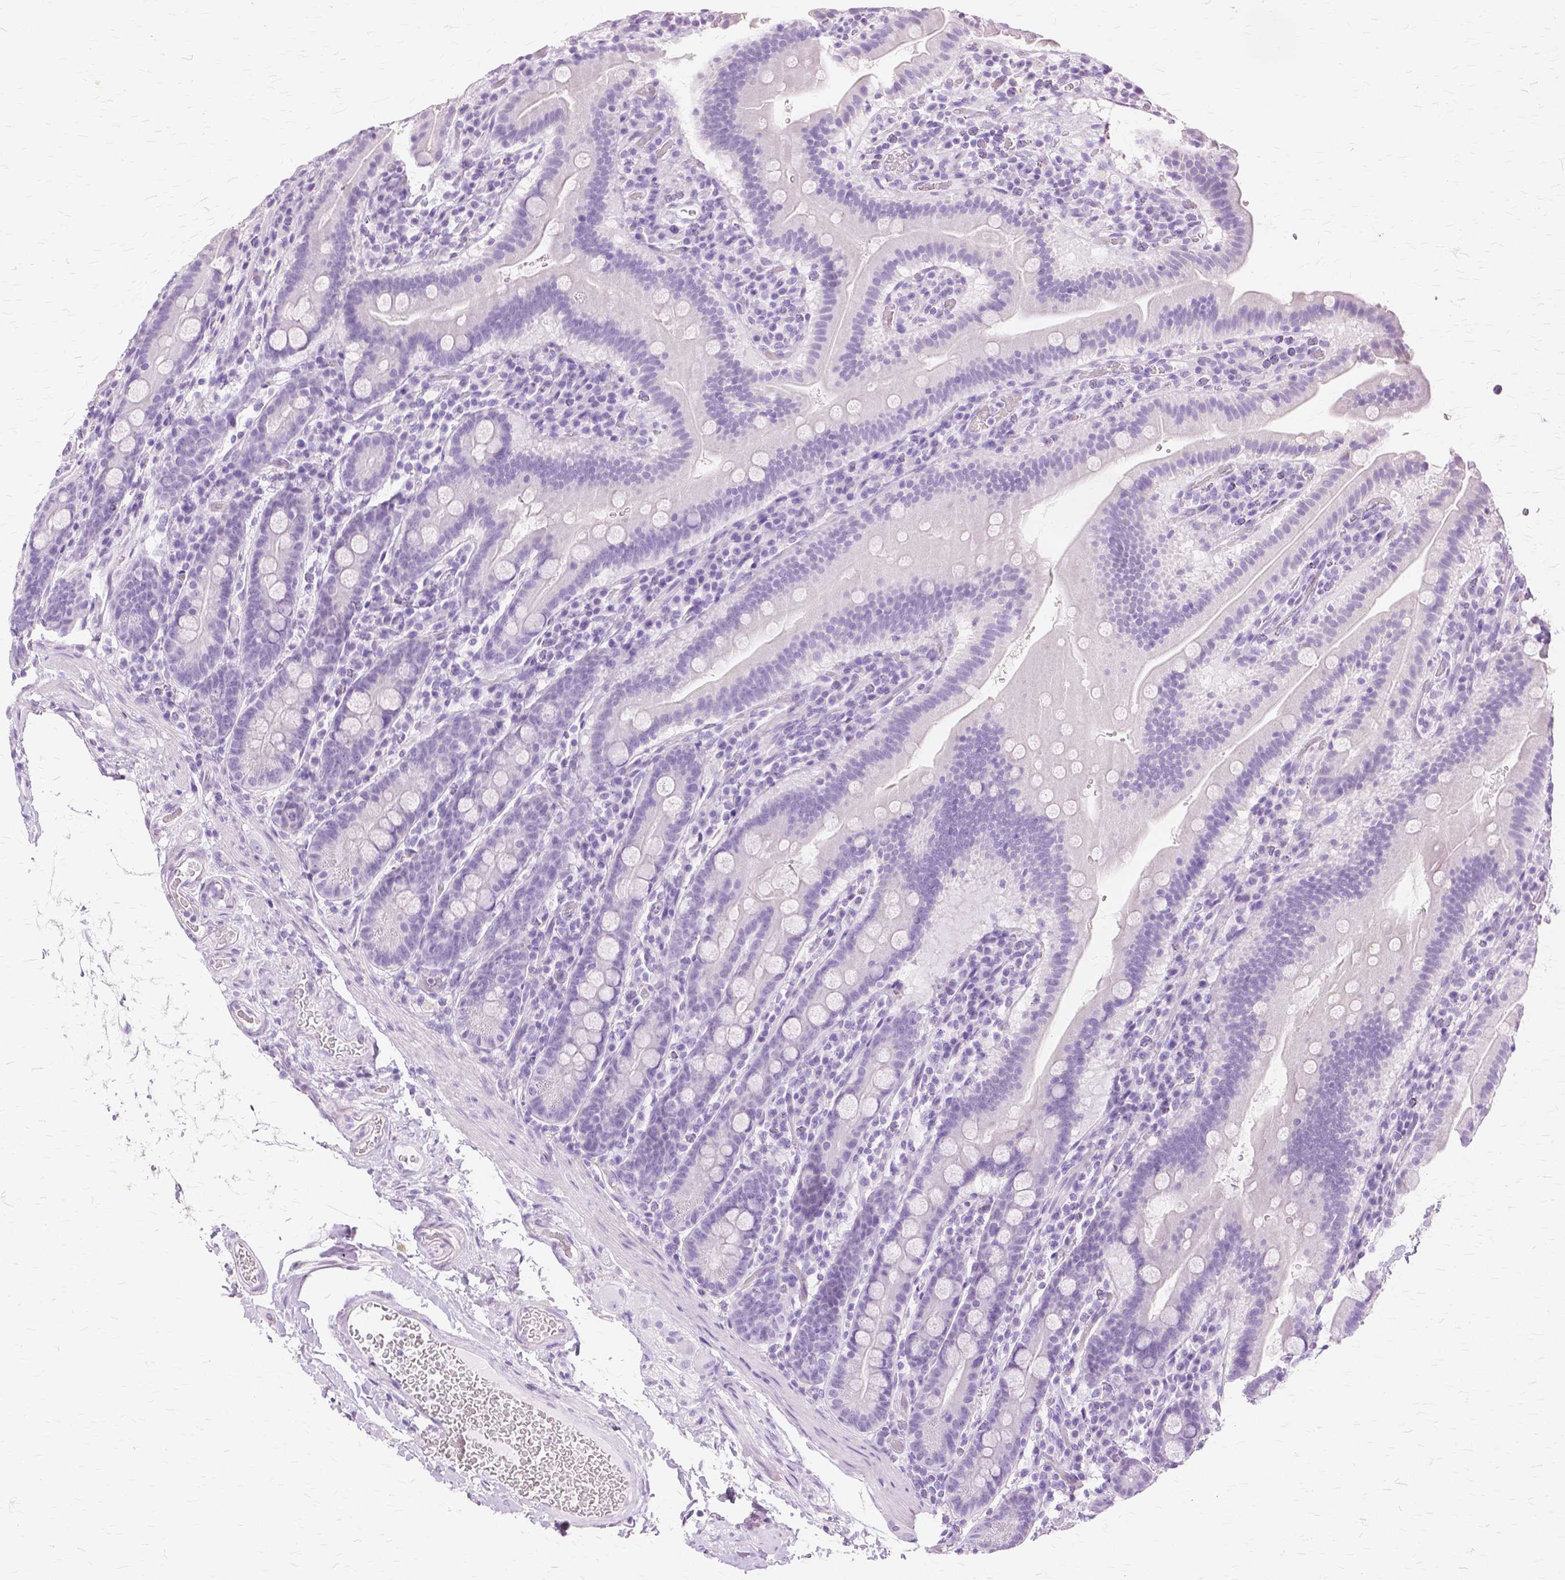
{"staining": {"intensity": "negative", "quantity": "none", "location": "none"}, "tissue": "small intestine", "cell_type": "Glandular cells", "image_type": "normal", "snomed": [{"axis": "morphology", "description": "Normal tissue, NOS"}, {"axis": "topography", "description": "Small intestine"}], "caption": "DAB immunohistochemical staining of benign small intestine displays no significant expression in glandular cells. (DAB immunohistochemistry (IHC) visualized using brightfield microscopy, high magnification).", "gene": "TGM1", "patient": {"sex": "male", "age": 26}}